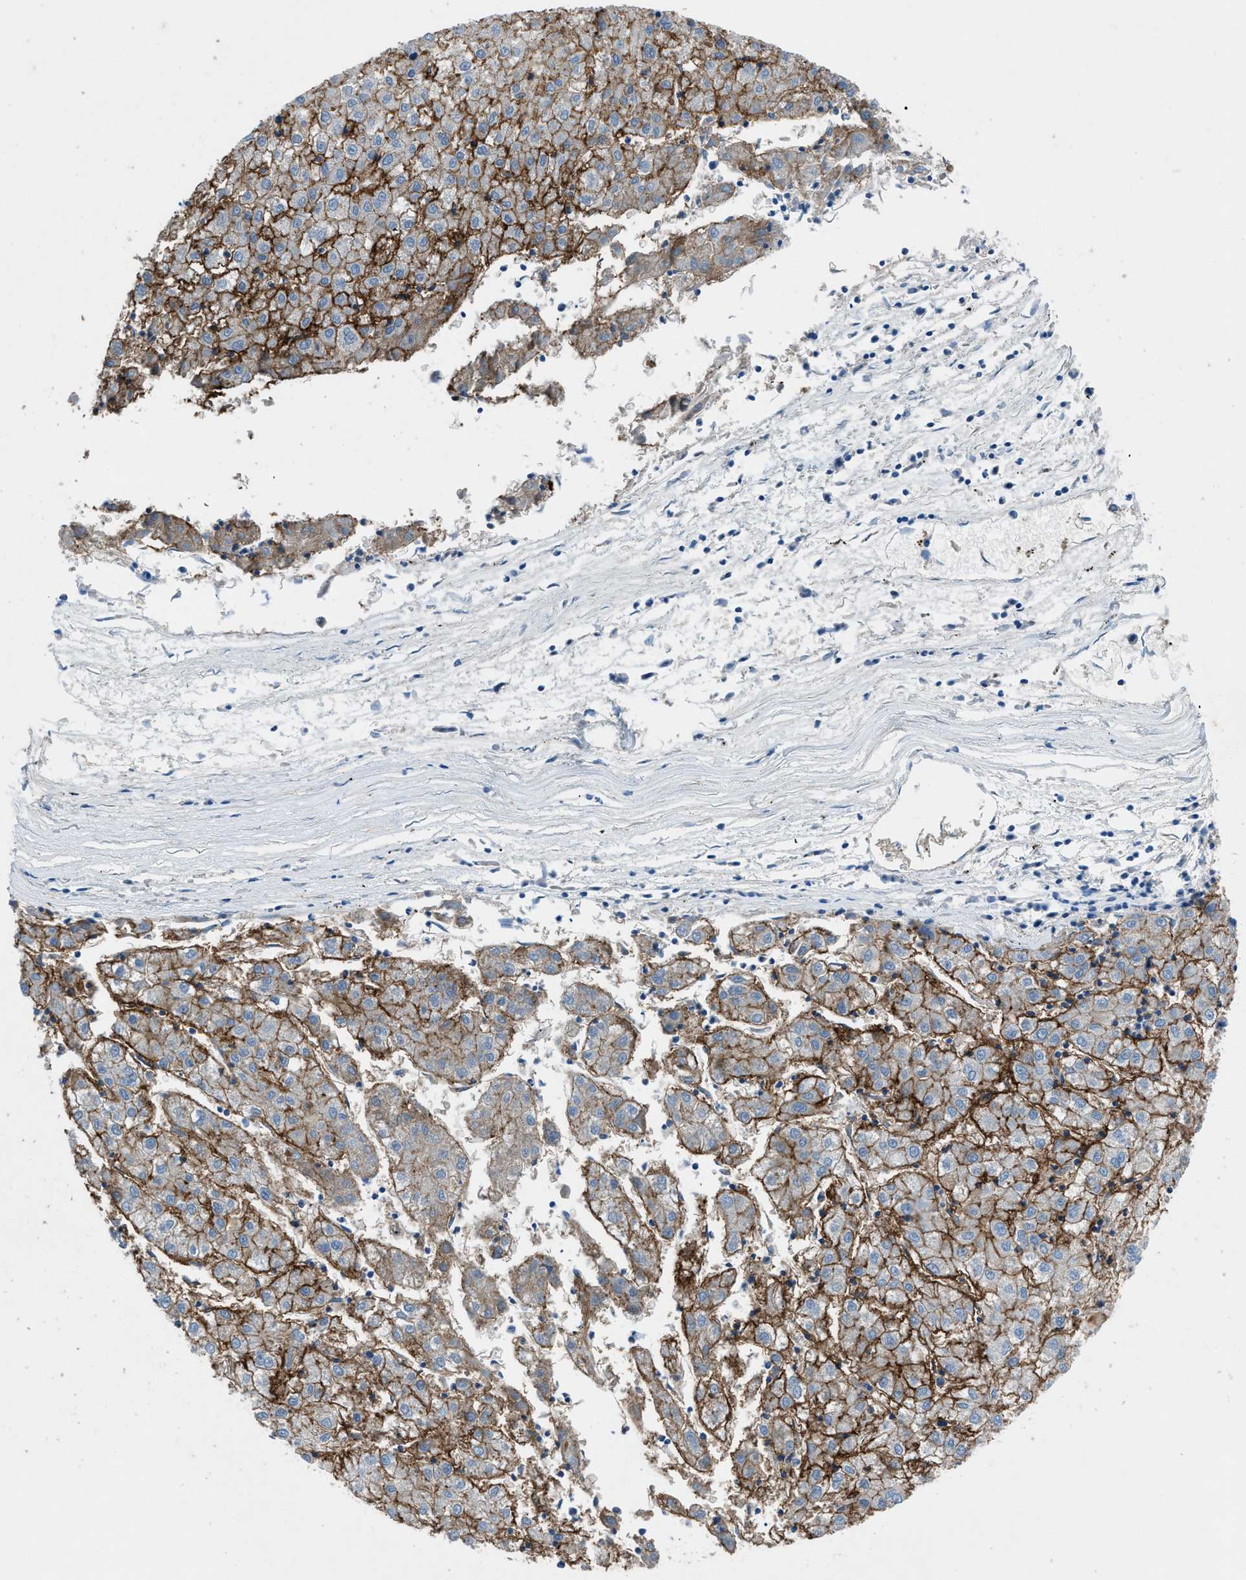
{"staining": {"intensity": "moderate", "quantity": ">75%", "location": "cytoplasmic/membranous"}, "tissue": "liver cancer", "cell_type": "Tumor cells", "image_type": "cancer", "snomed": [{"axis": "morphology", "description": "Carcinoma, Hepatocellular, NOS"}, {"axis": "topography", "description": "Liver"}], "caption": "Protein staining of liver hepatocellular carcinoma tissue displays moderate cytoplasmic/membranous expression in about >75% of tumor cells.", "gene": "PTGFRN", "patient": {"sex": "male", "age": 72}}